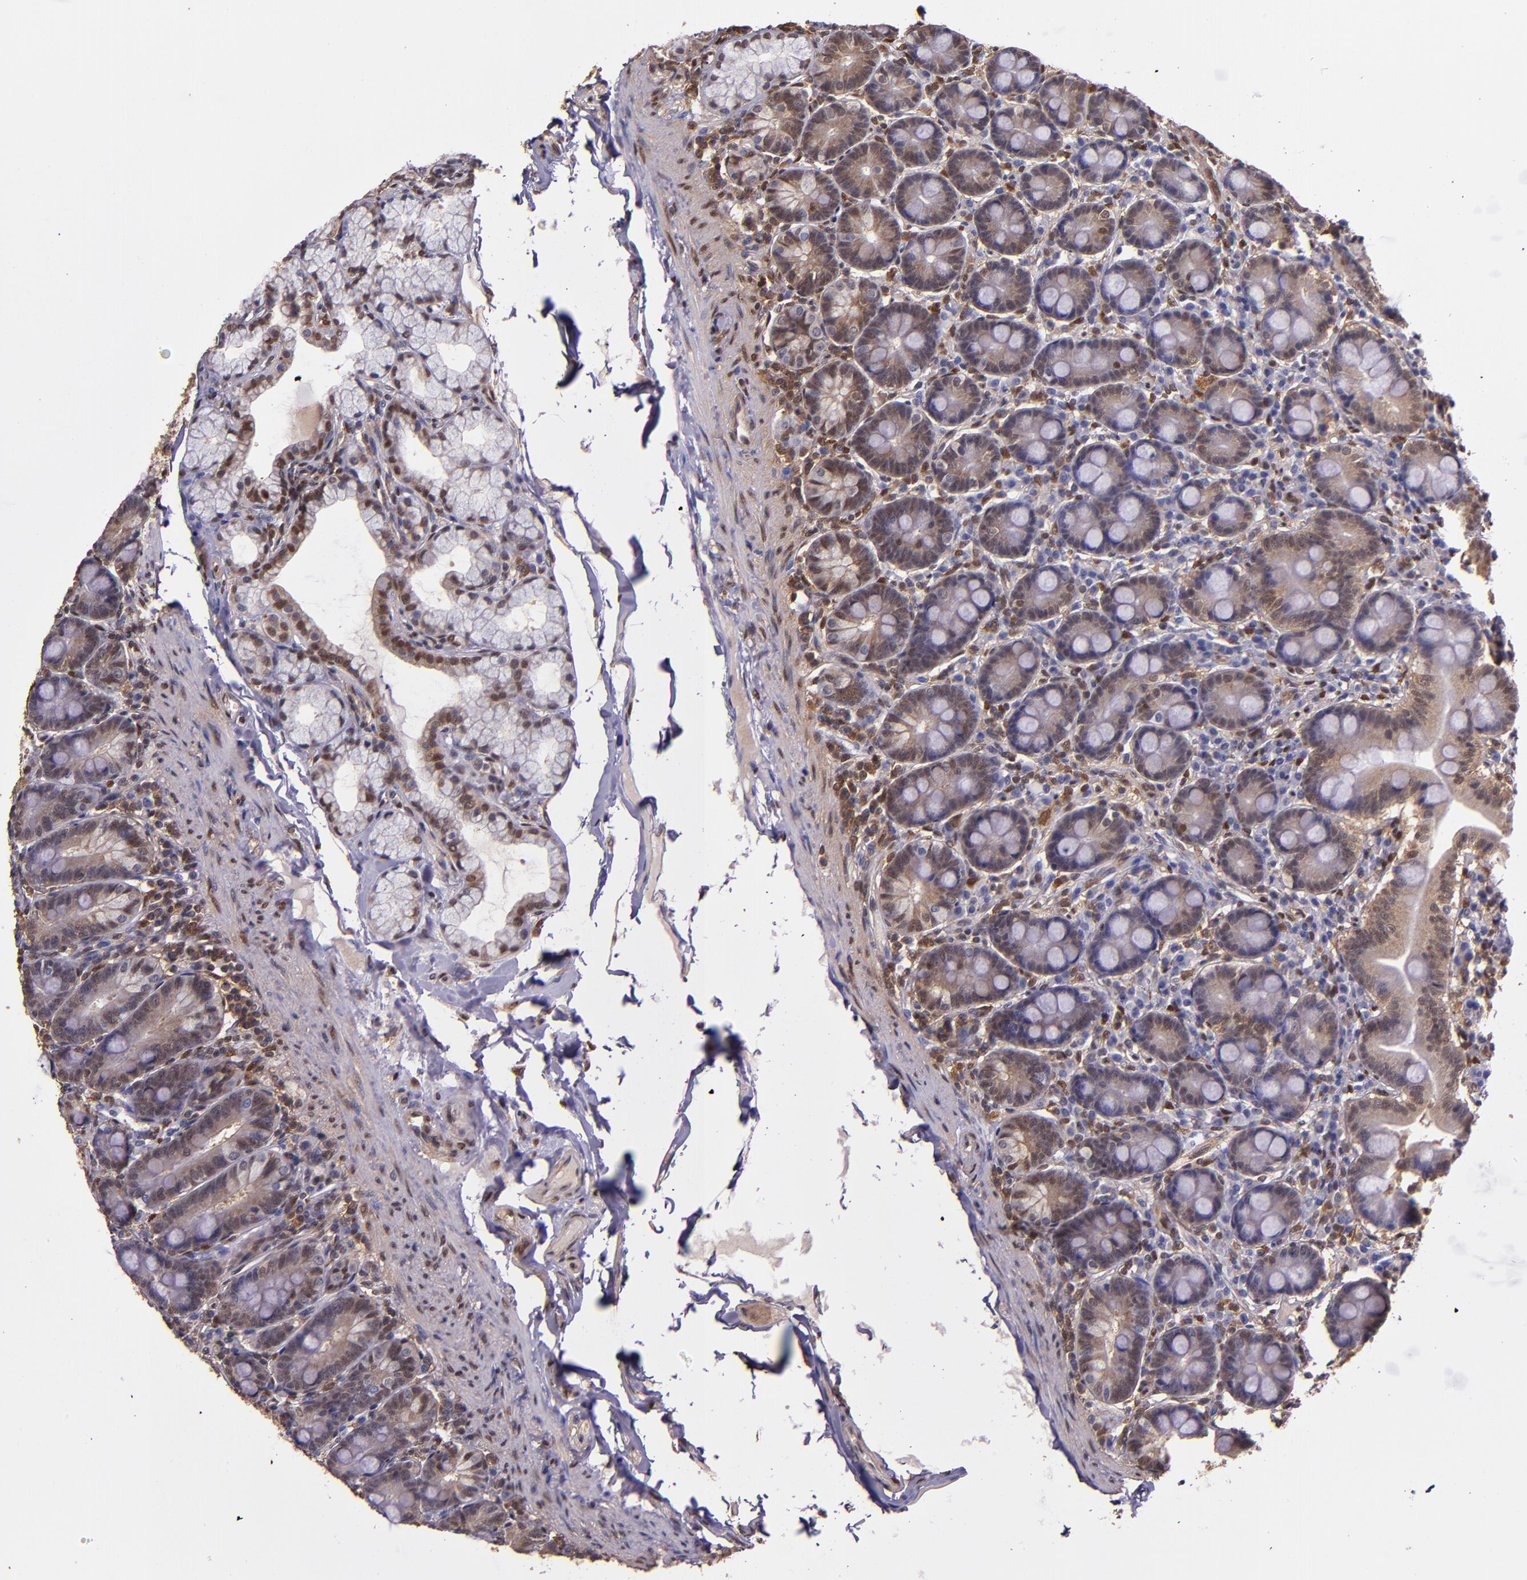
{"staining": {"intensity": "weak", "quantity": ">75%", "location": "cytoplasmic/membranous,nuclear"}, "tissue": "duodenum", "cell_type": "Glandular cells", "image_type": "normal", "snomed": [{"axis": "morphology", "description": "Normal tissue, NOS"}, {"axis": "topography", "description": "Duodenum"}], "caption": "Protein staining by immunohistochemistry (IHC) reveals weak cytoplasmic/membranous,nuclear expression in about >75% of glandular cells in unremarkable duodenum. The staining was performed using DAB (3,3'-diaminobenzidine), with brown indicating positive protein expression. Nuclei are stained blue with hematoxylin.", "gene": "STAT6", "patient": {"sex": "male", "age": 50}}